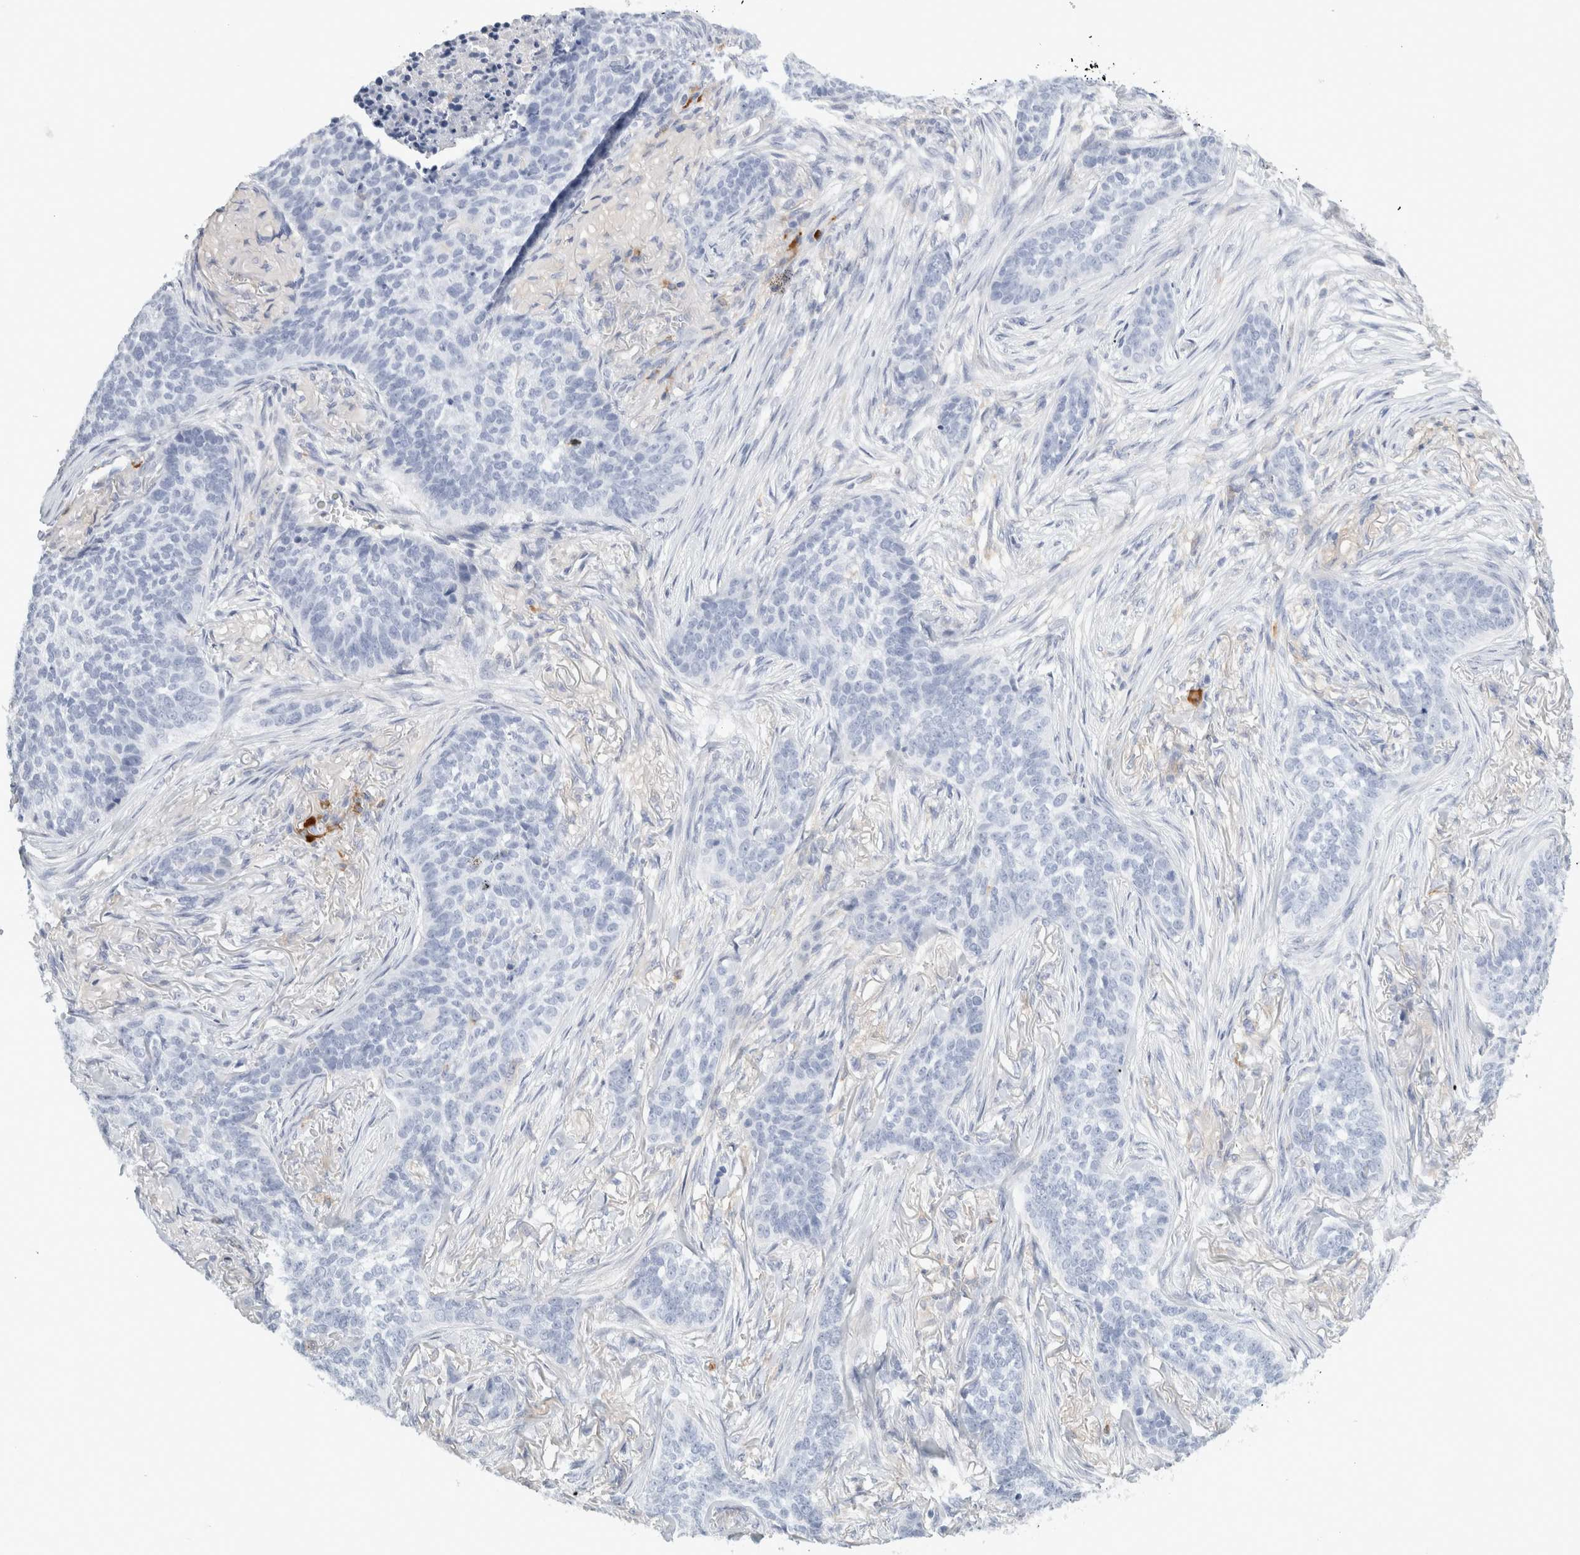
{"staining": {"intensity": "negative", "quantity": "none", "location": "none"}, "tissue": "skin cancer", "cell_type": "Tumor cells", "image_type": "cancer", "snomed": [{"axis": "morphology", "description": "Basal cell carcinoma"}, {"axis": "topography", "description": "Skin"}], "caption": "The micrograph shows no significant expression in tumor cells of skin basal cell carcinoma. (DAB IHC, high magnification).", "gene": "FGL2", "patient": {"sex": "male", "age": 85}}